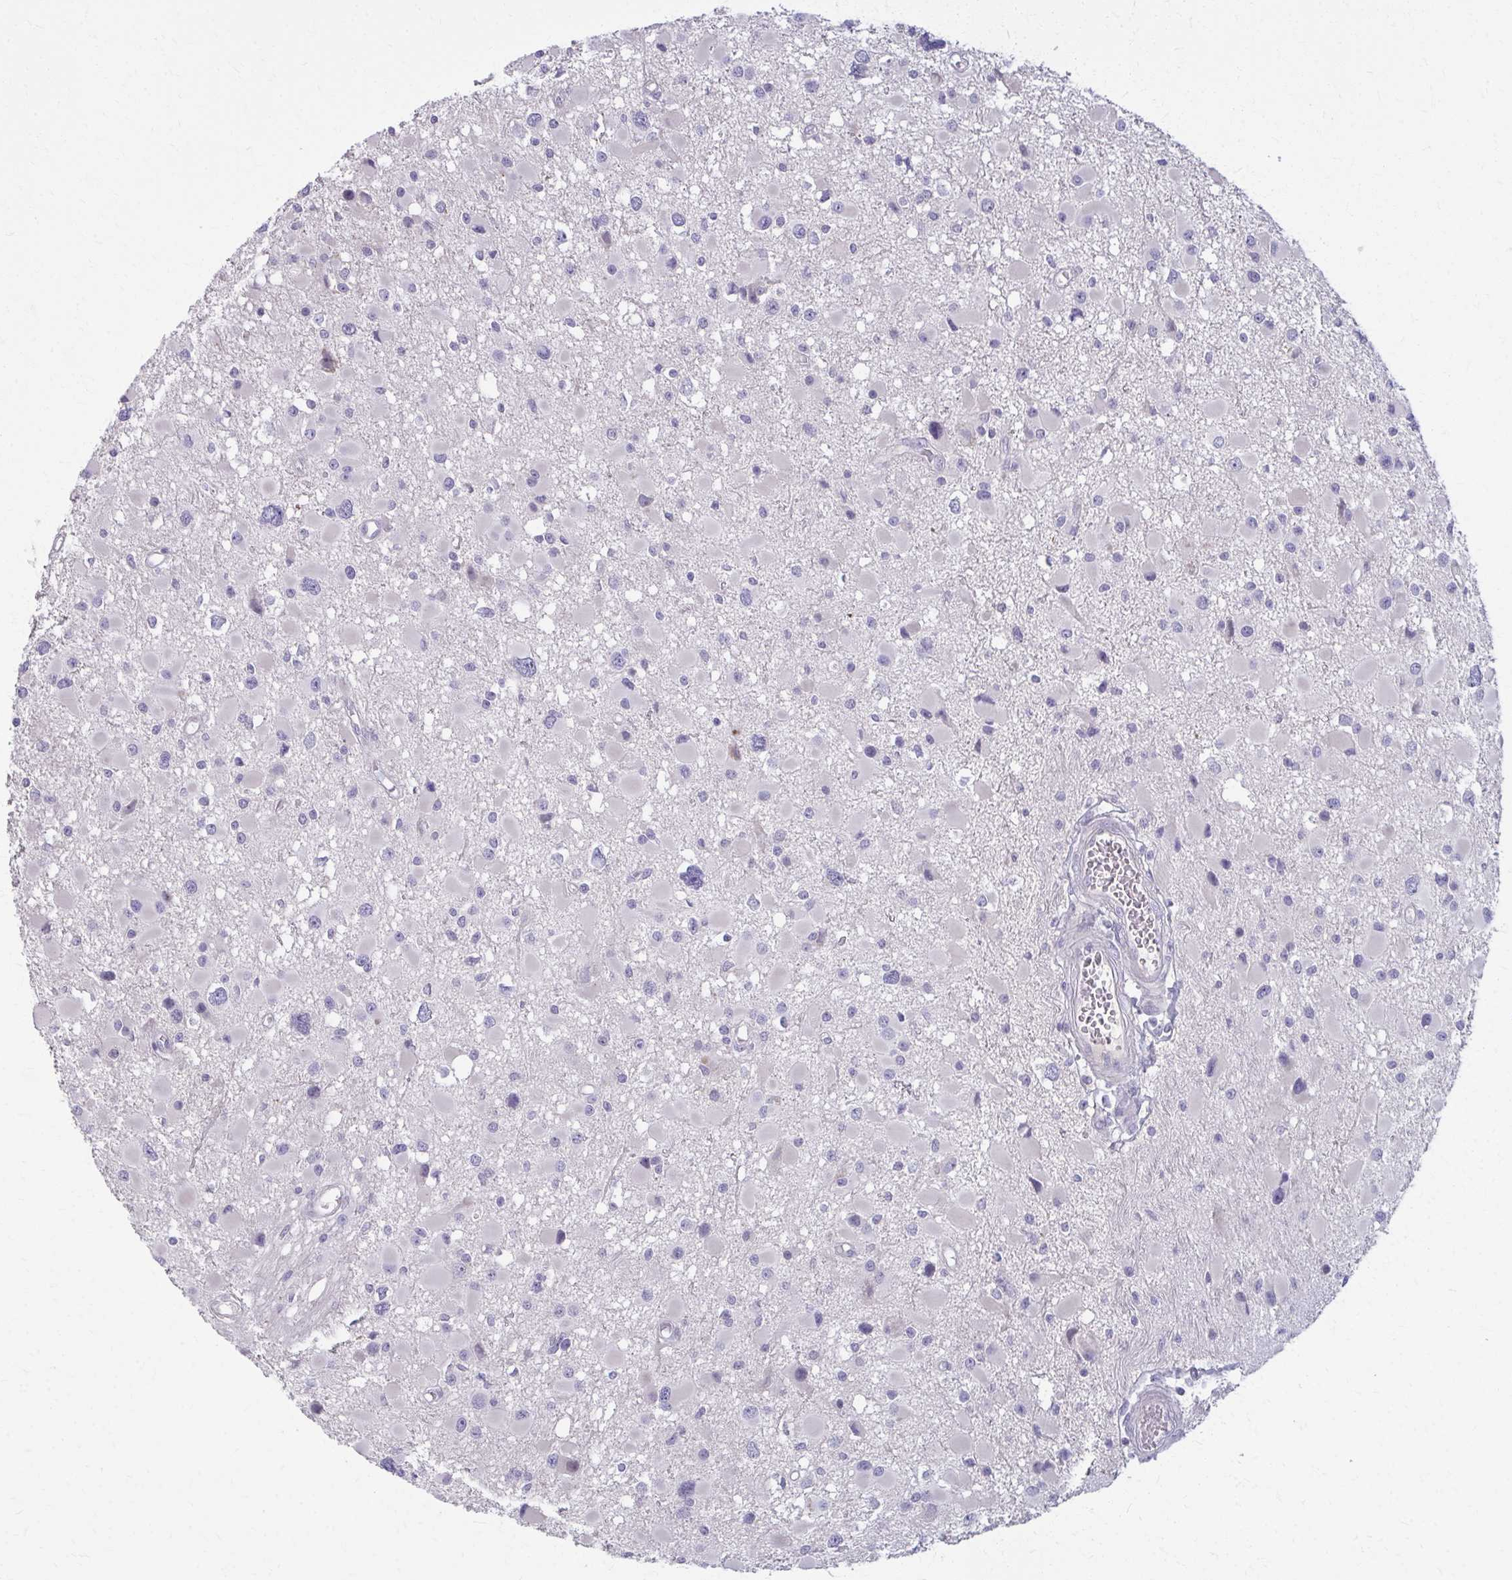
{"staining": {"intensity": "negative", "quantity": "none", "location": "none"}, "tissue": "glioma", "cell_type": "Tumor cells", "image_type": "cancer", "snomed": [{"axis": "morphology", "description": "Glioma, malignant, High grade"}, {"axis": "topography", "description": "Brain"}], "caption": "This histopathology image is of glioma stained with immunohistochemistry (IHC) to label a protein in brown with the nuclei are counter-stained blue. There is no positivity in tumor cells.", "gene": "OR4M1", "patient": {"sex": "male", "age": 54}}